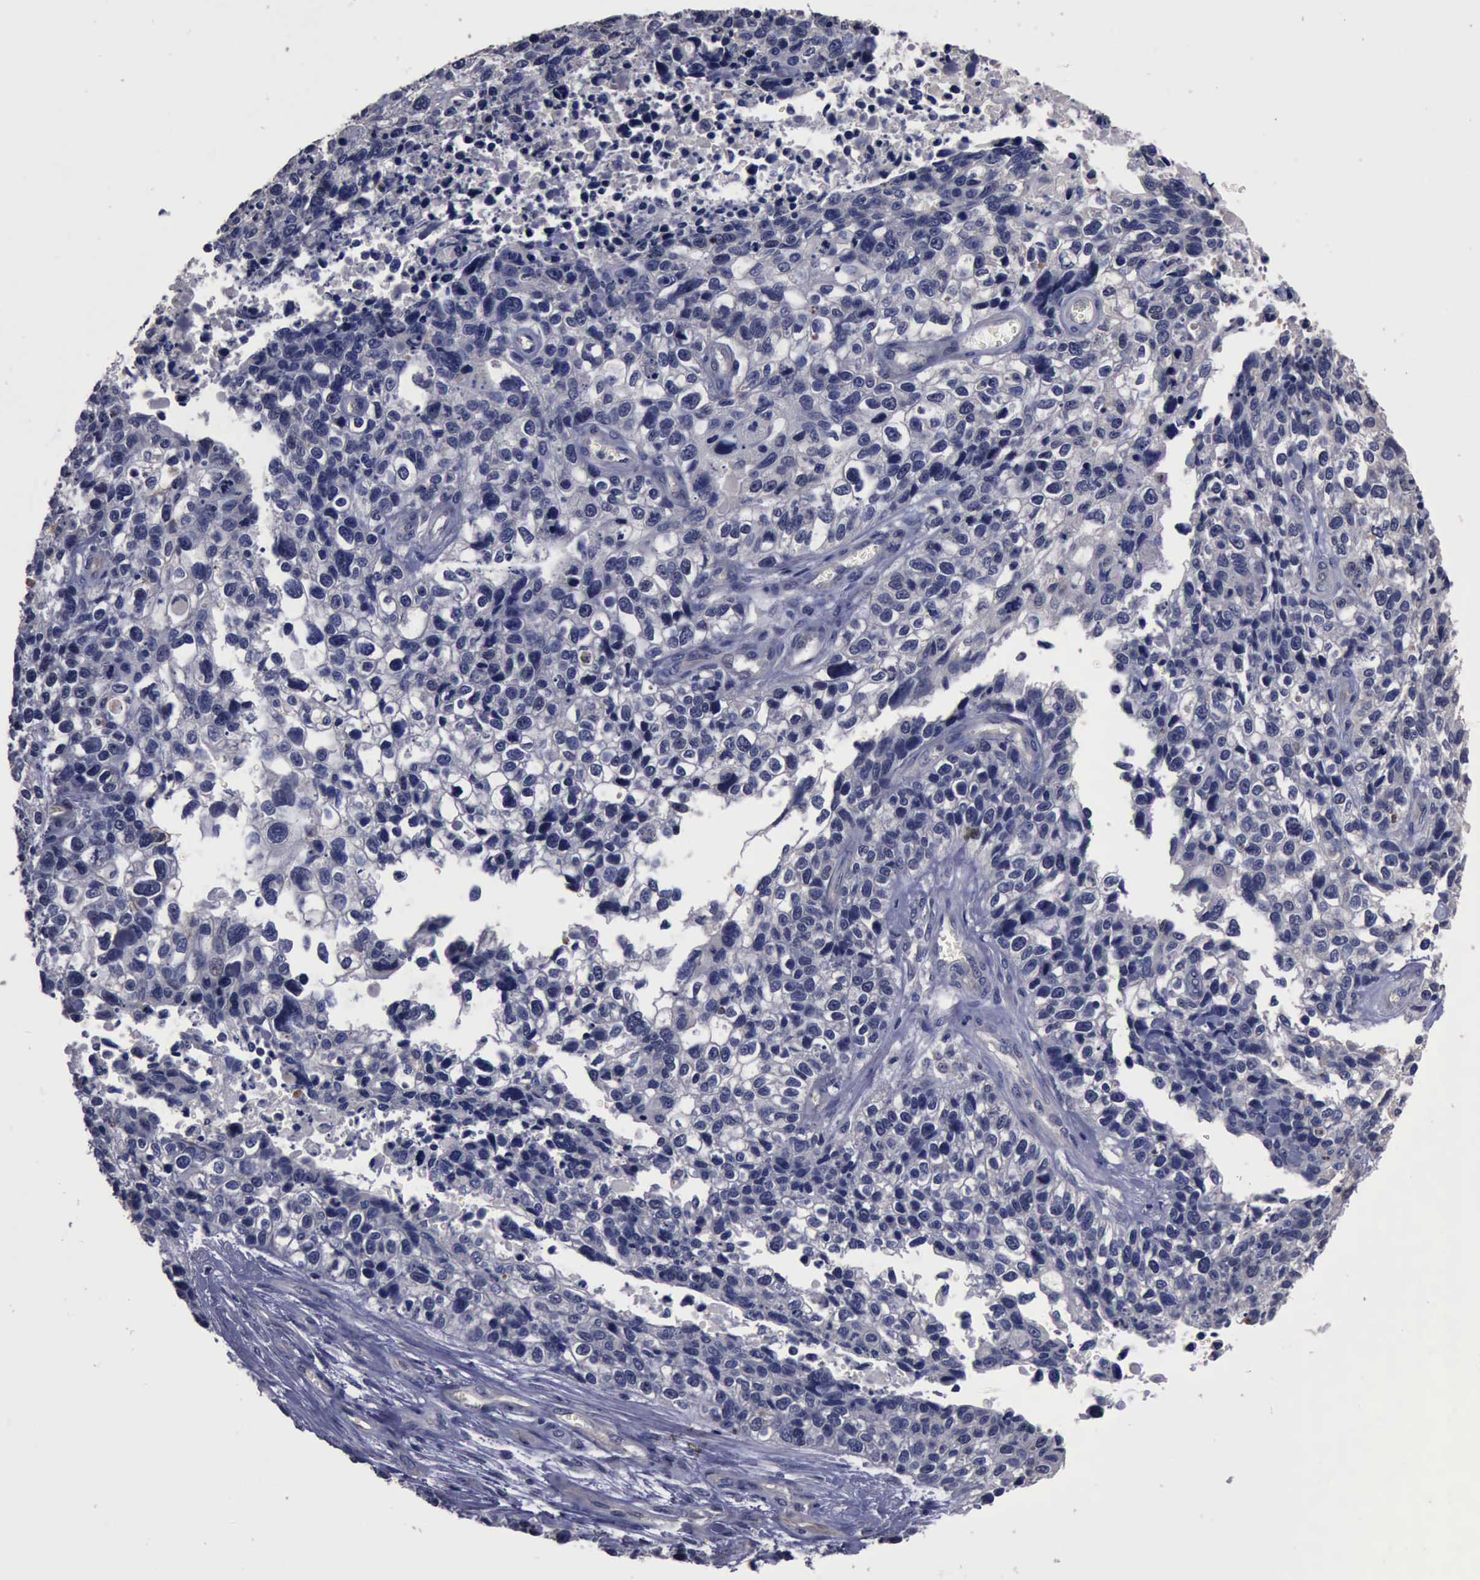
{"staining": {"intensity": "negative", "quantity": "none", "location": "none"}, "tissue": "lung cancer", "cell_type": "Tumor cells", "image_type": "cancer", "snomed": [{"axis": "morphology", "description": "Squamous cell carcinoma, NOS"}, {"axis": "topography", "description": "Lymph node"}, {"axis": "topography", "description": "Lung"}], "caption": "Immunohistochemistry micrograph of neoplastic tissue: human squamous cell carcinoma (lung) stained with DAB (3,3'-diaminobenzidine) shows no significant protein staining in tumor cells. (Immunohistochemistry (ihc), brightfield microscopy, high magnification).", "gene": "CRKL", "patient": {"sex": "male", "age": 74}}